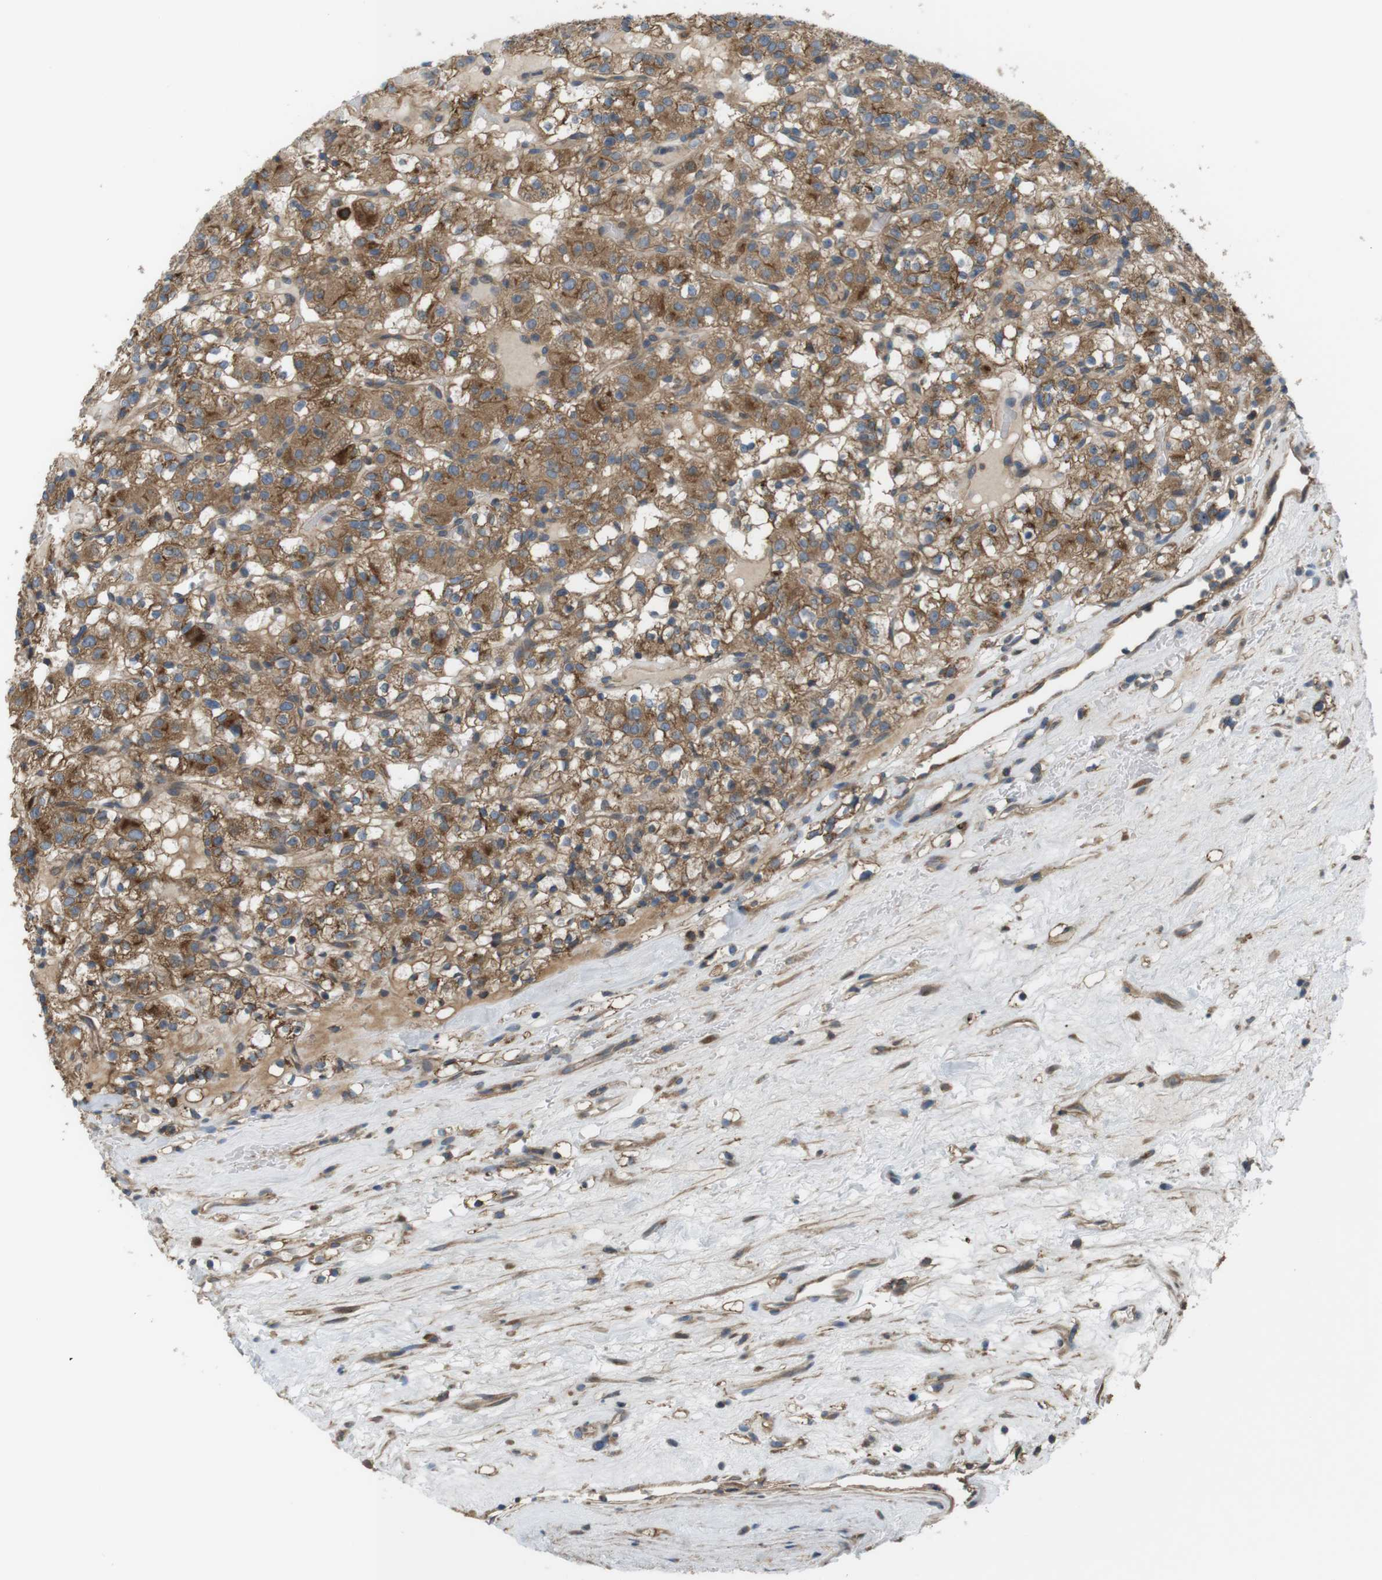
{"staining": {"intensity": "moderate", "quantity": ">75%", "location": "cytoplasmic/membranous"}, "tissue": "renal cancer", "cell_type": "Tumor cells", "image_type": "cancer", "snomed": [{"axis": "morphology", "description": "Normal tissue, NOS"}, {"axis": "morphology", "description": "Adenocarcinoma, NOS"}, {"axis": "topography", "description": "Kidney"}], "caption": "Protein expression by IHC demonstrates moderate cytoplasmic/membranous positivity in approximately >75% of tumor cells in renal cancer (adenocarcinoma).", "gene": "DDAH2", "patient": {"sex": "female", "age": 72}}